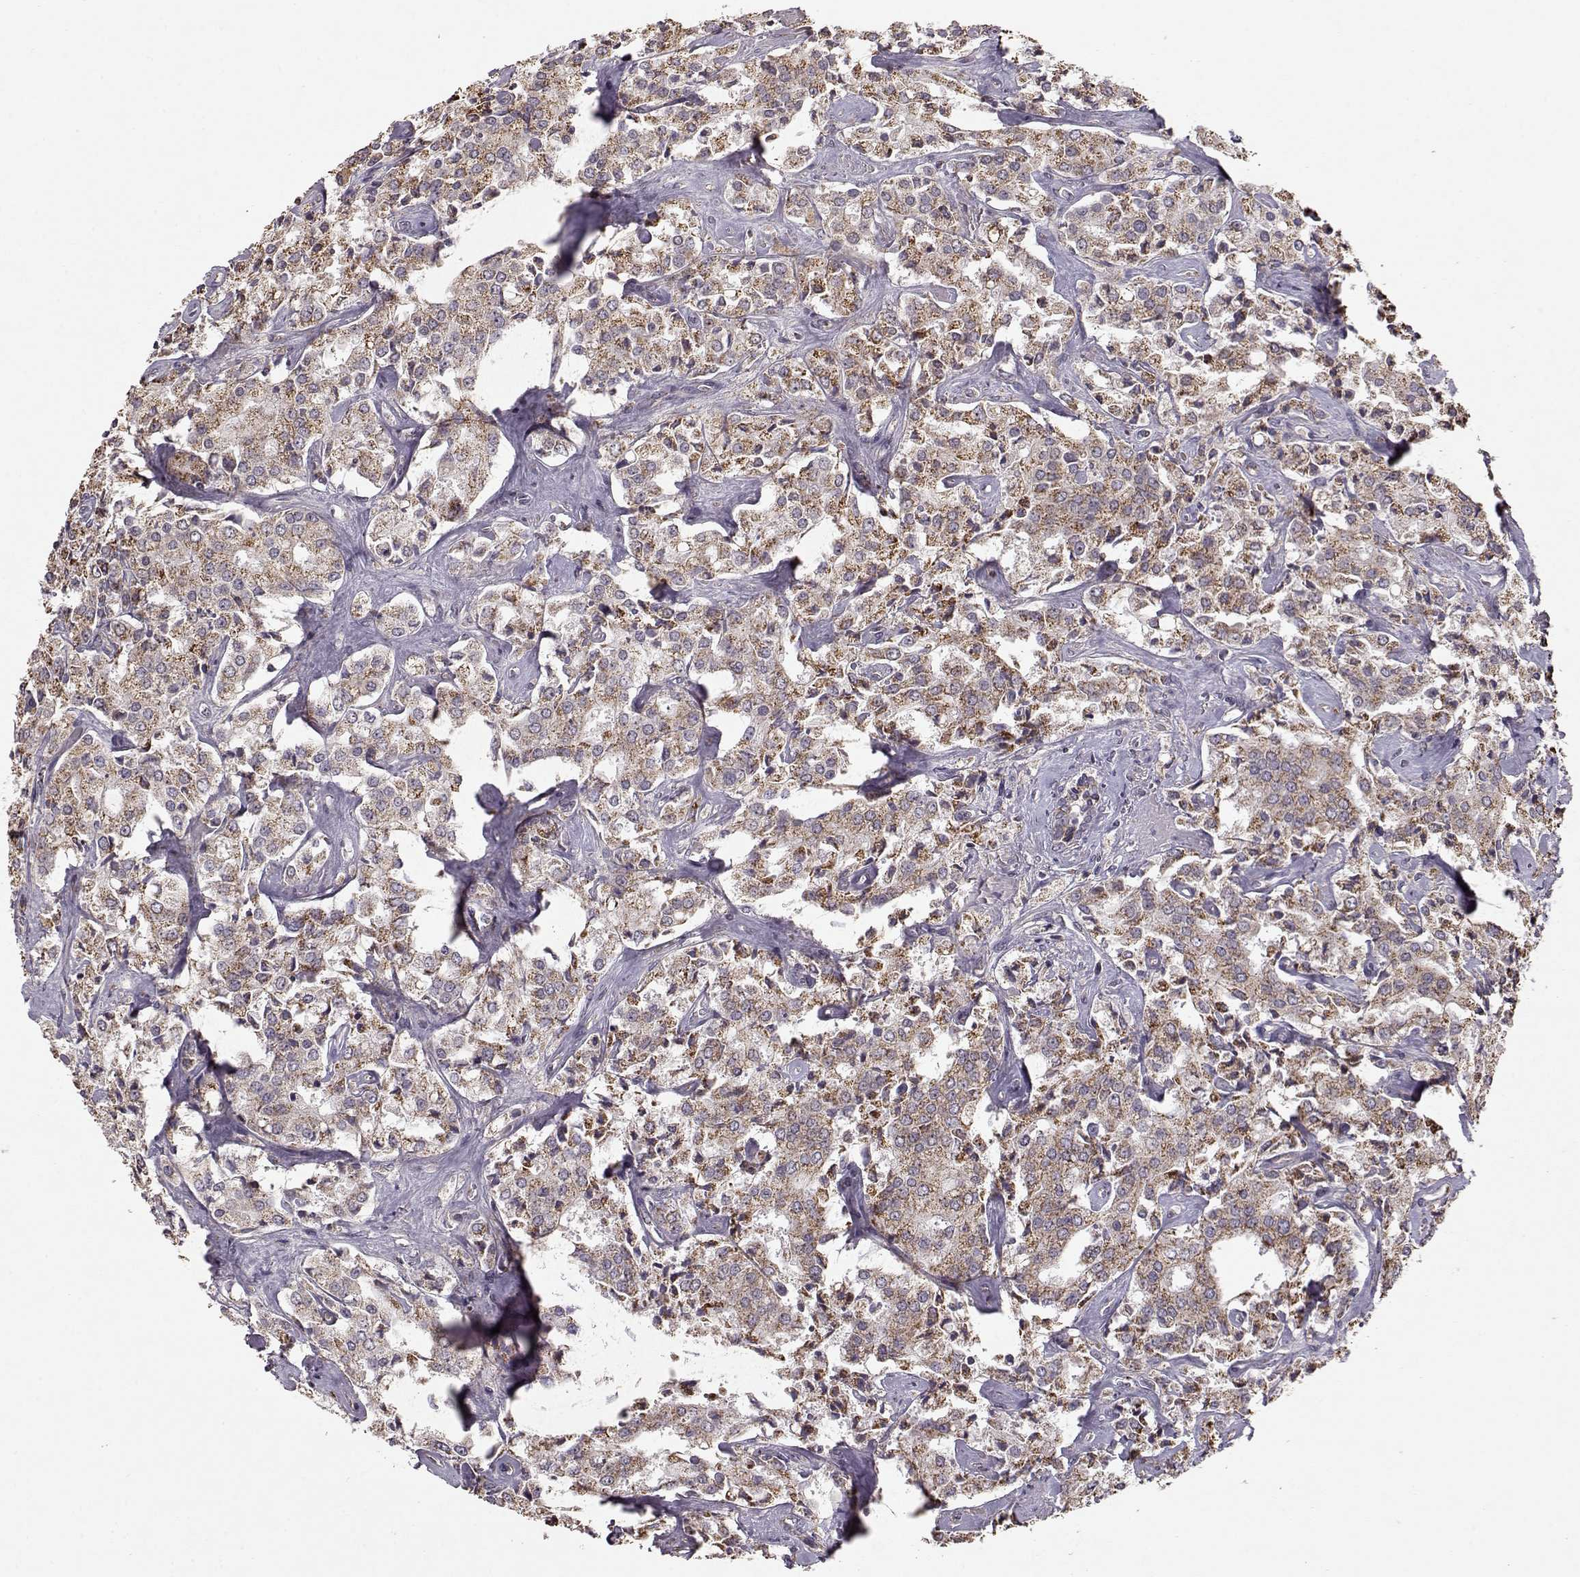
{"staining": {"intensity": "moderate", "quantity": ">75%", "location": "cytoplasmic/membranous"}, "tissue": "prostate cancer", "cell_type": "Tumor cells", "image_type": "cancer", "snomed": [{"axis": "morphology", "description": "Adenocarcinoma, NOS"}, {"axis": "topography", "description": "Prostate"}], "caption": "Moderate cytoplasmic/membranous expression is appreciated in approximately >75% of tumor cells in prostate adenocarcinoma. The staining was performed using DAB to visualize the protein expression in brown, while the nuclei were stained in blue with hematoxylin (Magnification: 20x).", "gene": "CMTM3", "patient": {"sex": "male", "age": 66}}